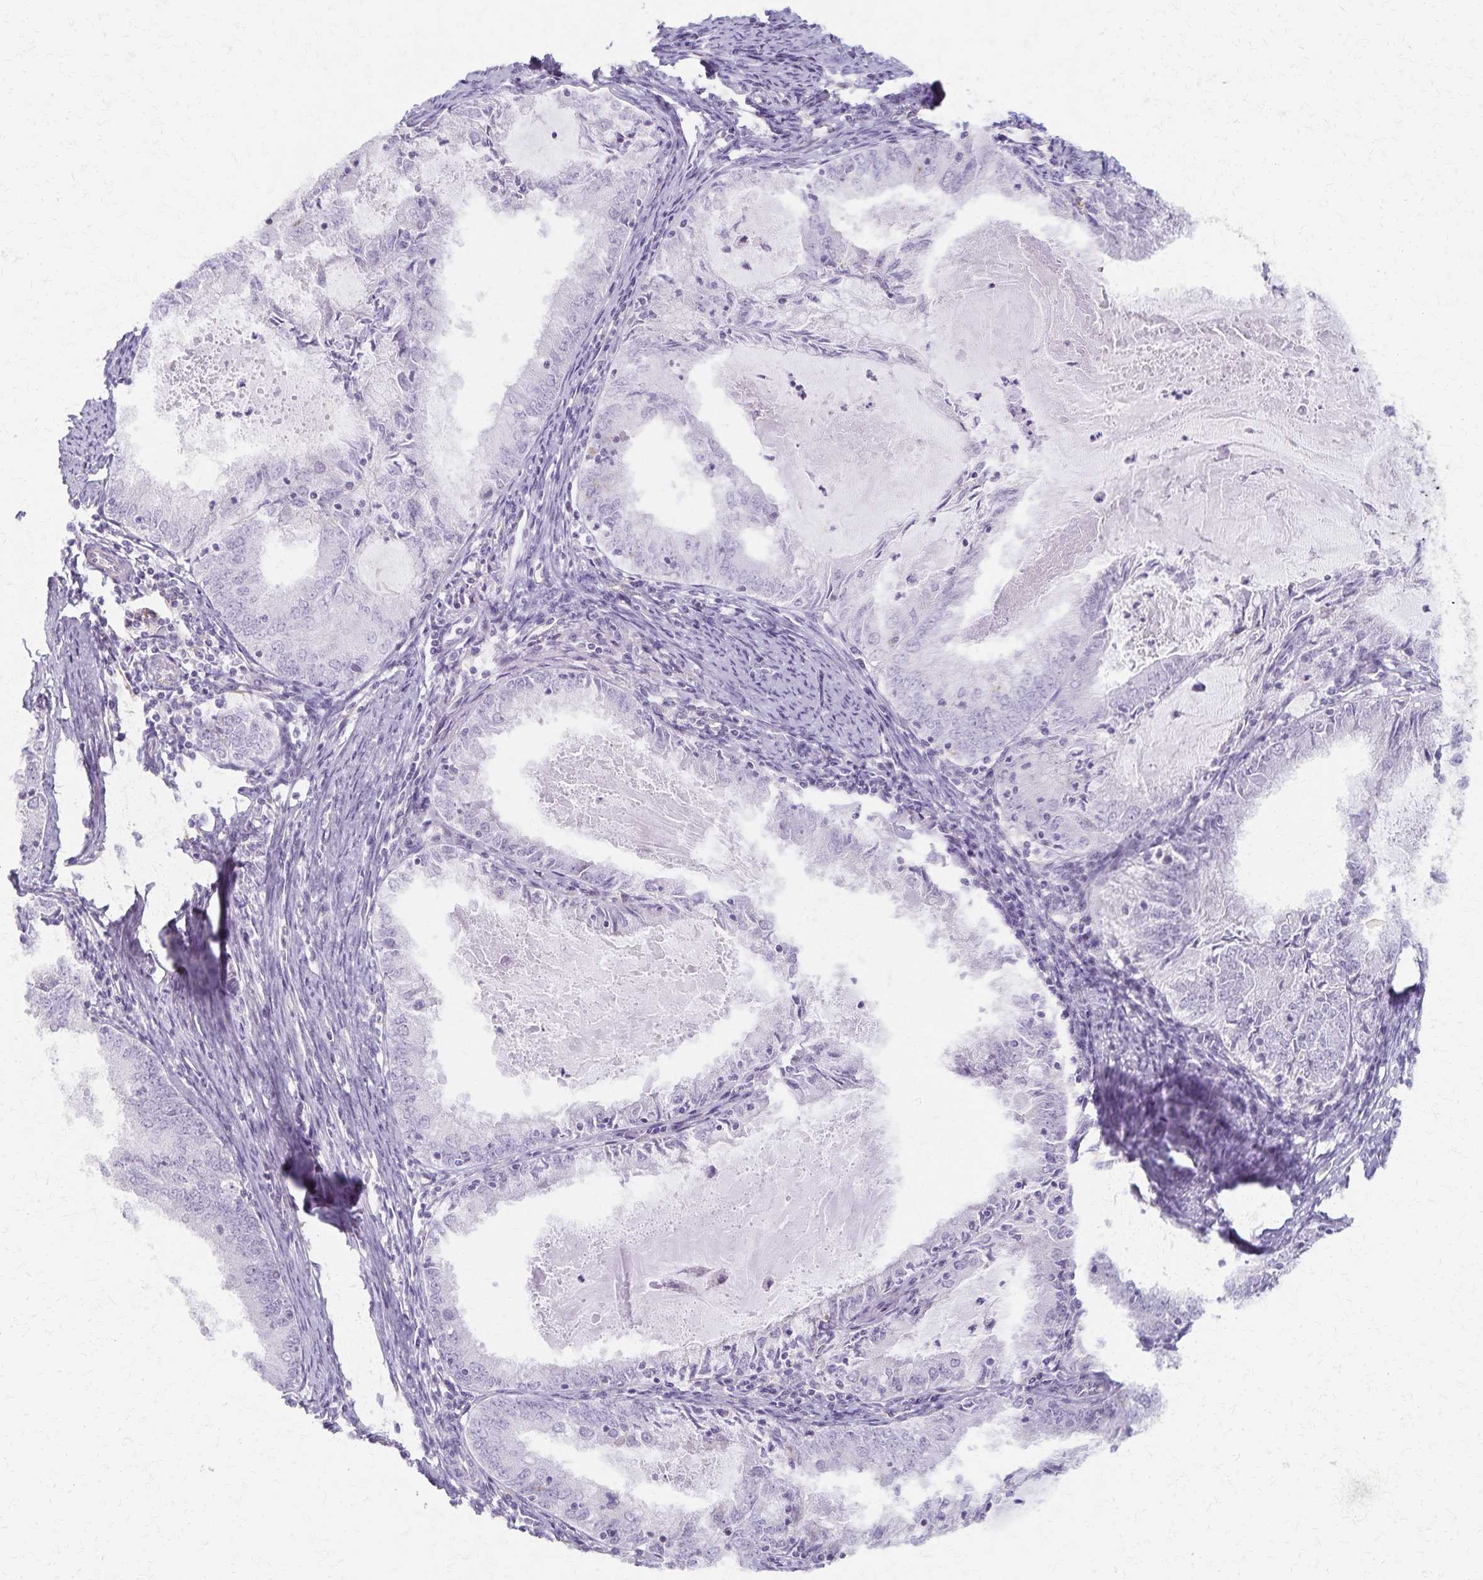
{"staining": {"intensity": "negative", "quantity": "none", "location": "none"}, "tissue": "endometrial cancer", "cell_type": "Tumor cells", "image_type": "cancer", "snomed": [{"axis": "morphology", "description": "Adenocarcinoma, NOS"}, {"axis": "topography", "description": "Endometrium"}], "caption": "Tumor cells show no significant expression in endometrial cancer (adenocarcinoma).", "gene": "KISS1", "patient": {"sex": "female", "age": 57}}